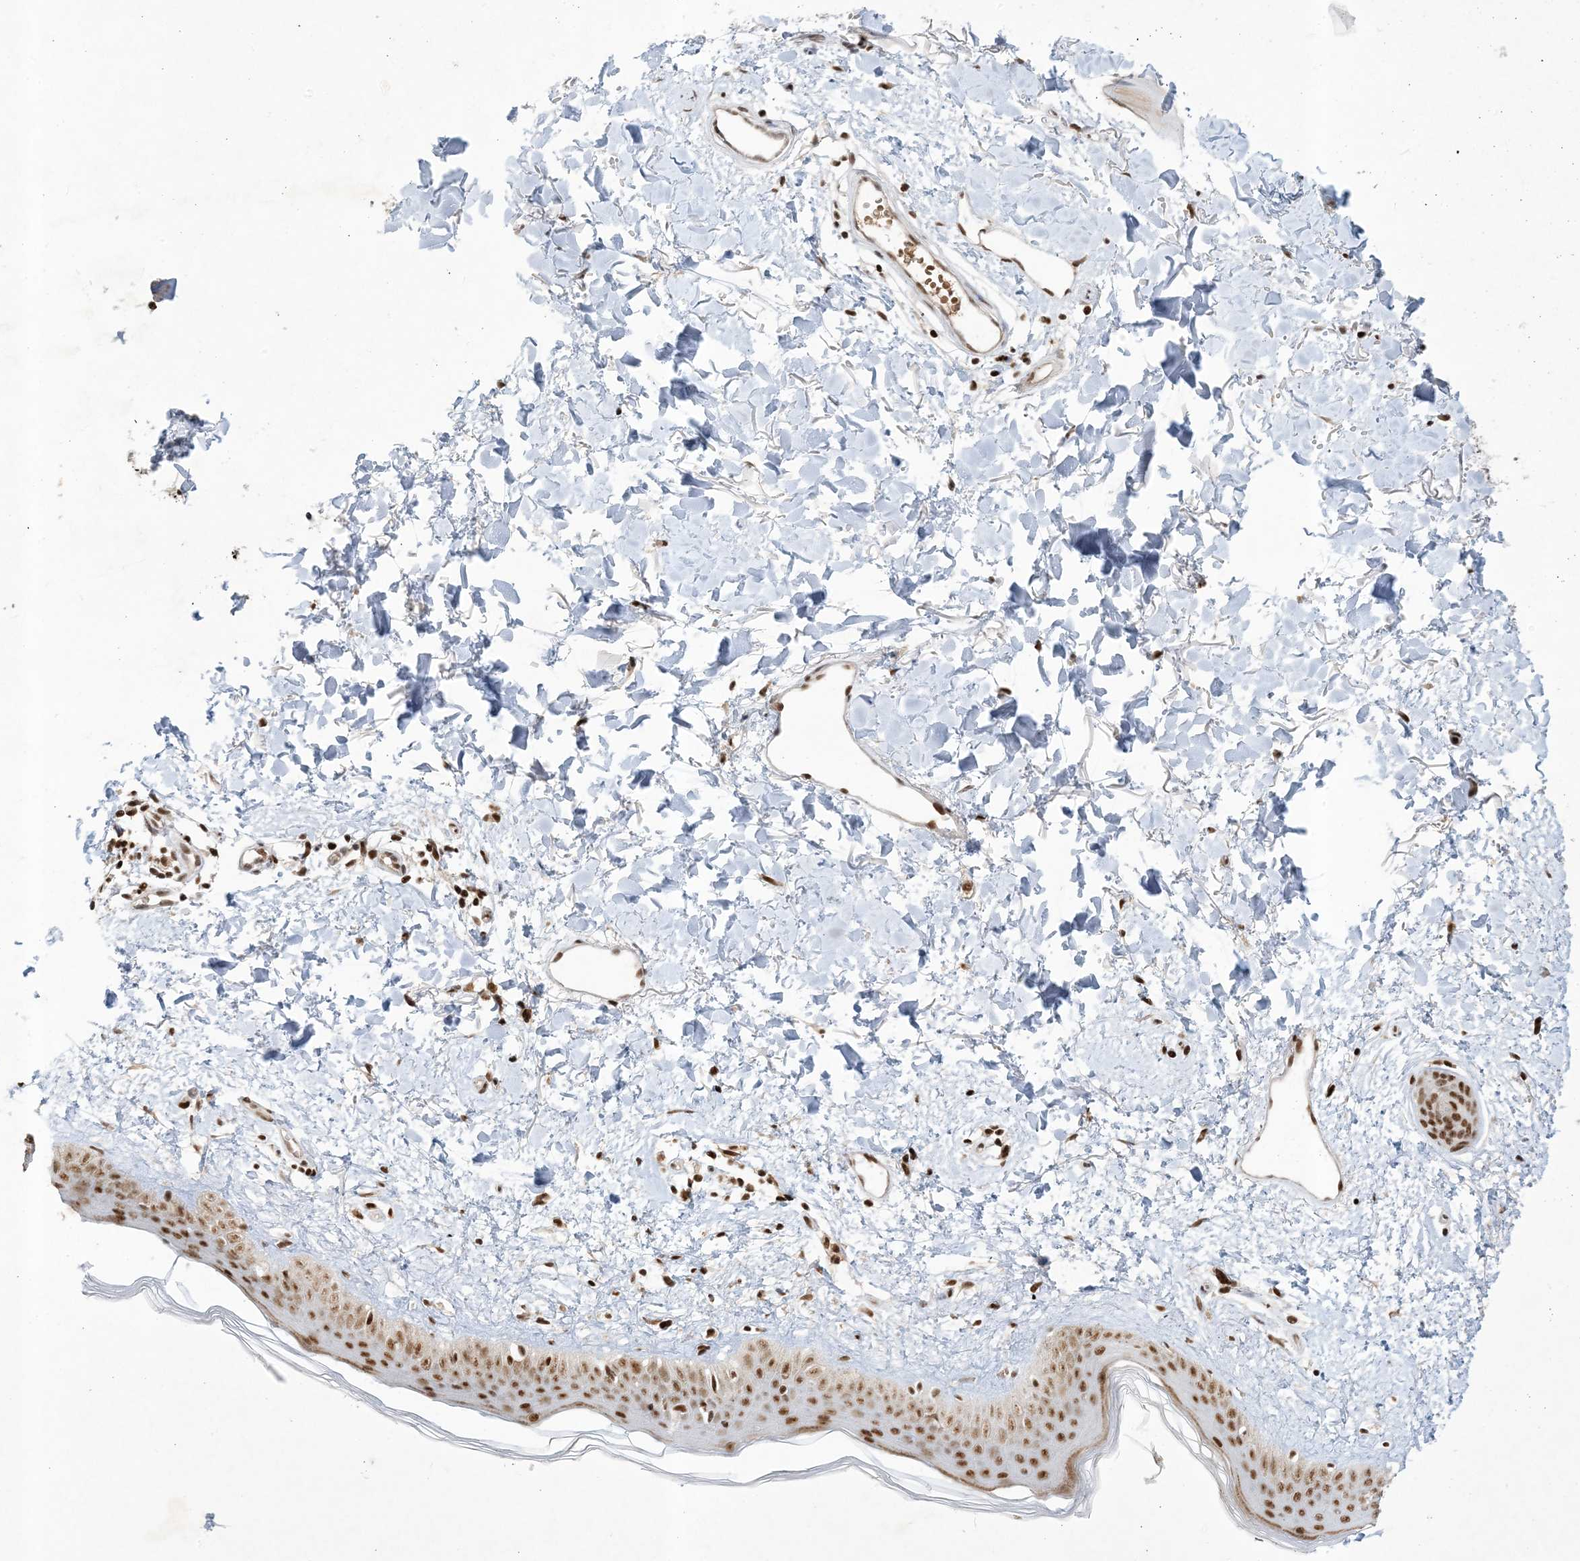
{"staining": {"intensity": "strong", "quantity": ">75%", "location": "nuclear"}, "tissue": "skin", "cell_type": "Fibroblasts", "image_type": "normal", "snomed": [{"axis": "morphology", "description": "Normal tissue, NOS"}, {"axis": "topography", "description": "Skin"}], "caption": "Immunohistochemistry of unremarkable skin exhibits high levels of strong nuclear expression in about >75% of fibroblasts. (DAB IHC, brown staining for protein, blue staining for nuclei).", "gene": "PPIL2", "patient": {"sex": "female", "age": 58}}